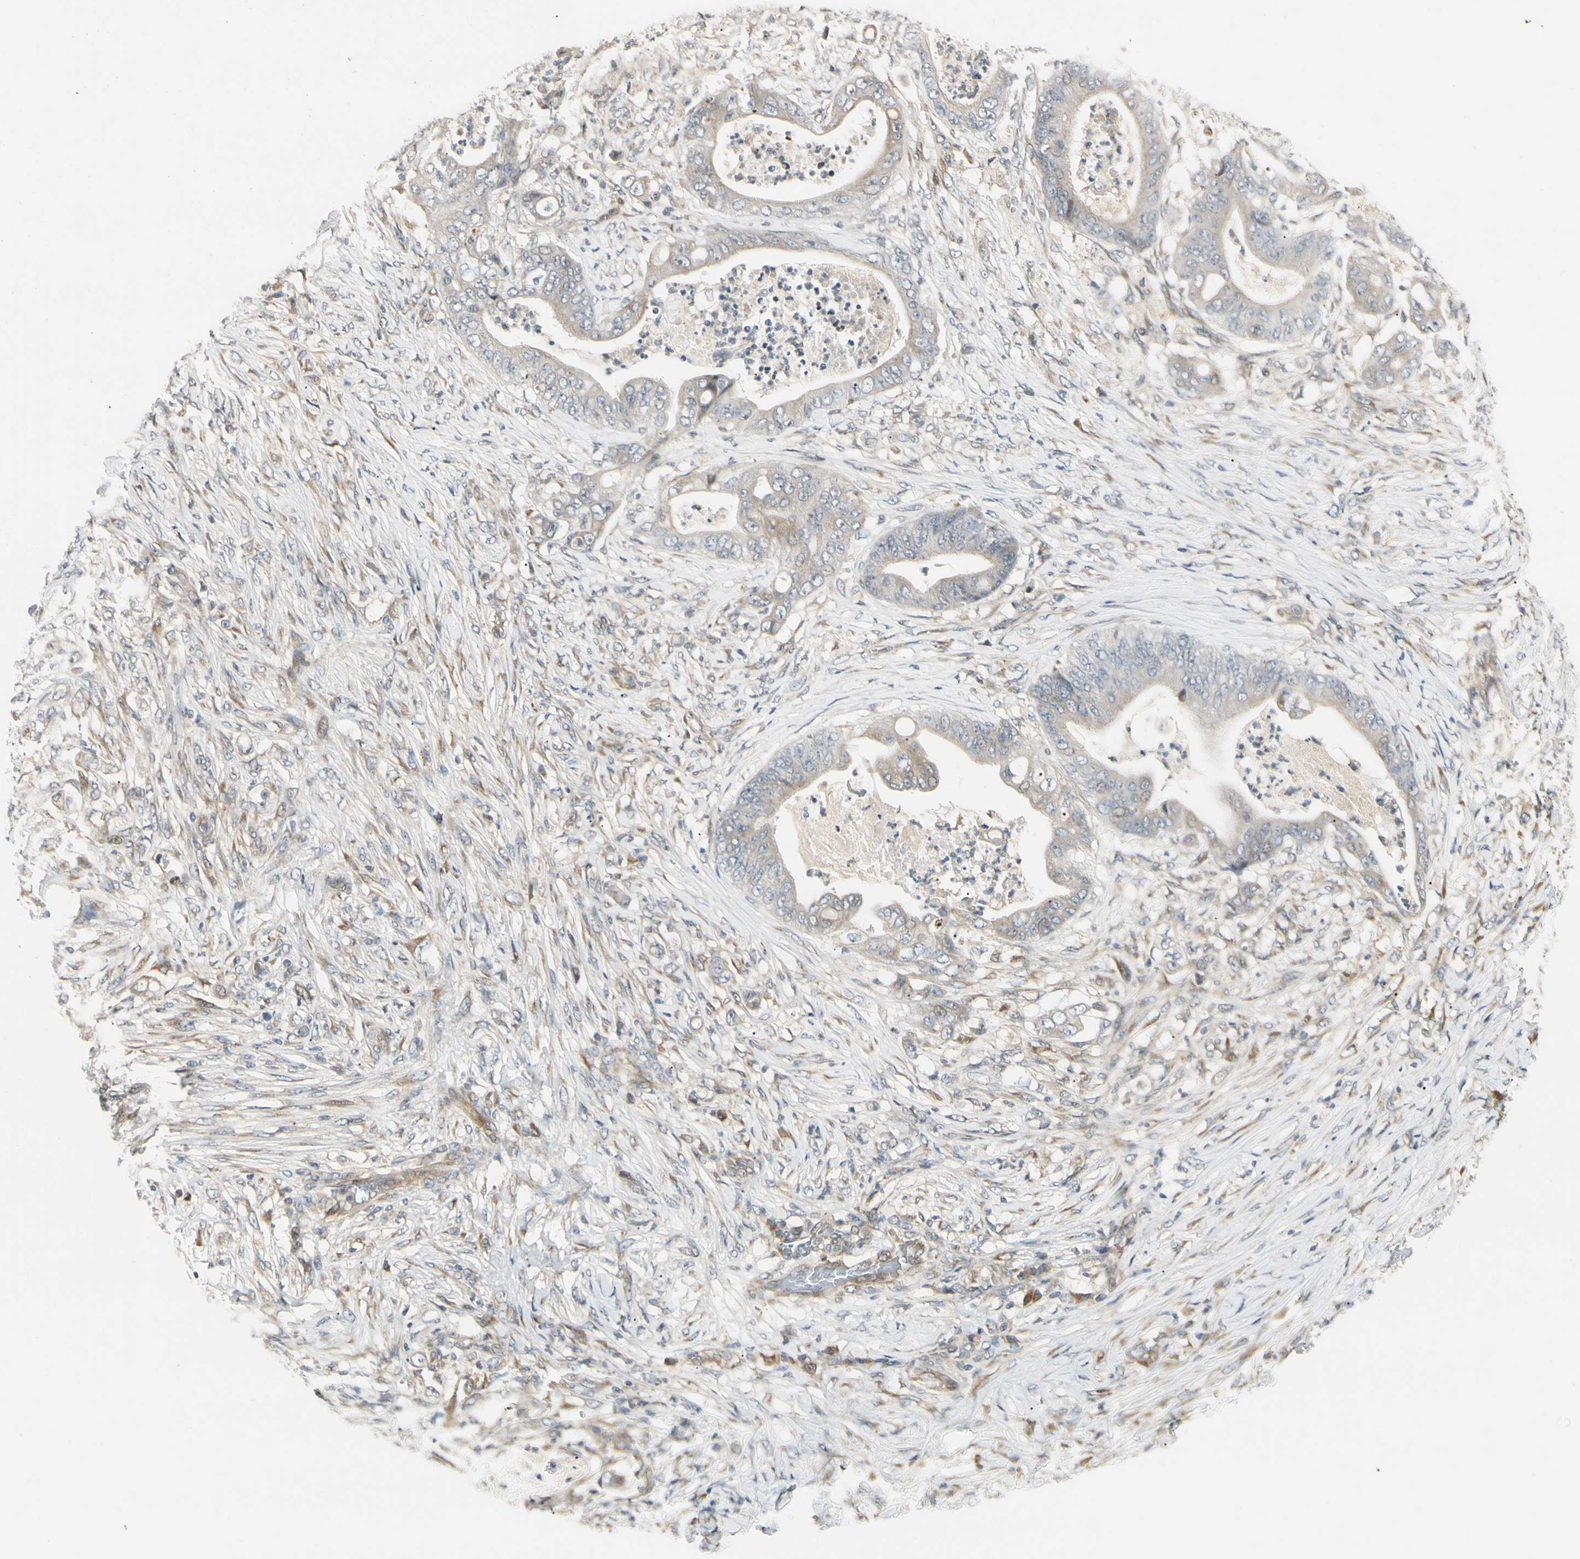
{"staining": {"intensity": "negative", "quantity": "none", "location": "none"}, "tissue": "stomach cancer", "cell_type": "Tumor cells", "image_type": "cancer", "snomed": [{"axis": "morphology", "description": "Adenocarcinoma, NOS"}, {"axis": "topography", "description": "Stomach"}], "caption": "Immunohistochemistry photomicrograph of neoplastic tissue: human stomach cancer (adenocarcinoma) stained with DAB exhibits no significant protein staining in tumor cells. Nuclei are stained in blue.", "gene": "FNDC3B", "patient": {"sex": "female", "age": 73}}